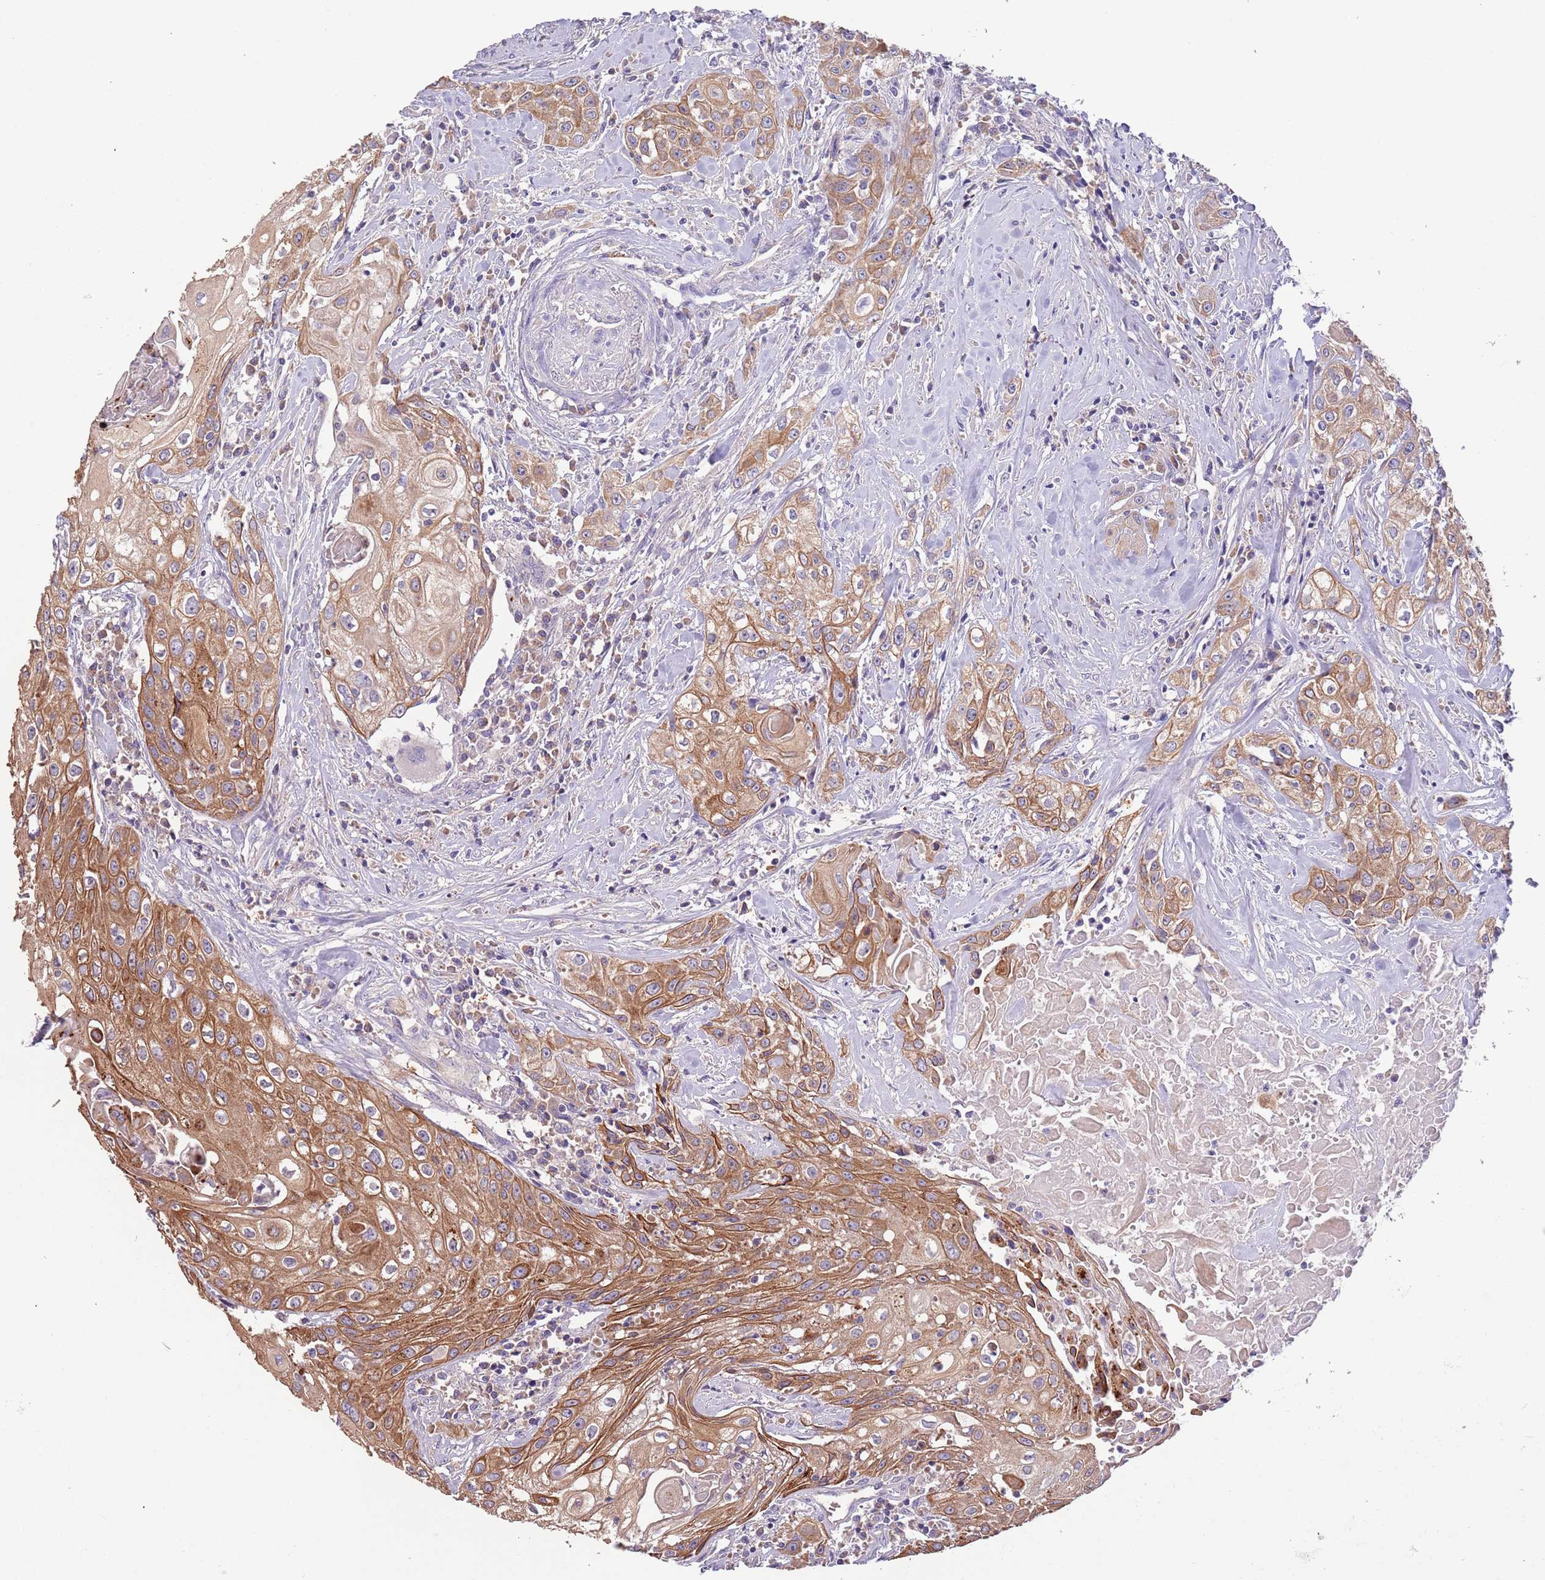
{"staining": {"intensity": "moderate", "quantity": ">75%", "location": "cytoplasmic/membranous"}, "tissue": "head and neck cancer", "cell_type": "Tumor cells", "image_type": "cancer", "snomed": [{"axis": "morphology", "description": "Squamous cell carcinoma, NOS"}, {"axis": "topography", "description": "Oral tissue"}, {"axis": "topography", "description": "Head-Neck"}], "caption": "Immunohistochemistry image of neoplastic tissue: head and neck cancer stained using immunohistochemistry exhibits medium levels of moderate protein expression localized specifically in the cytoplasmic/membranous of tumor cells, appearing as a cytoplasmic/membranous brown color.", "gene": "ZNF658", "patient": {"sex": "female", "age": 82}}